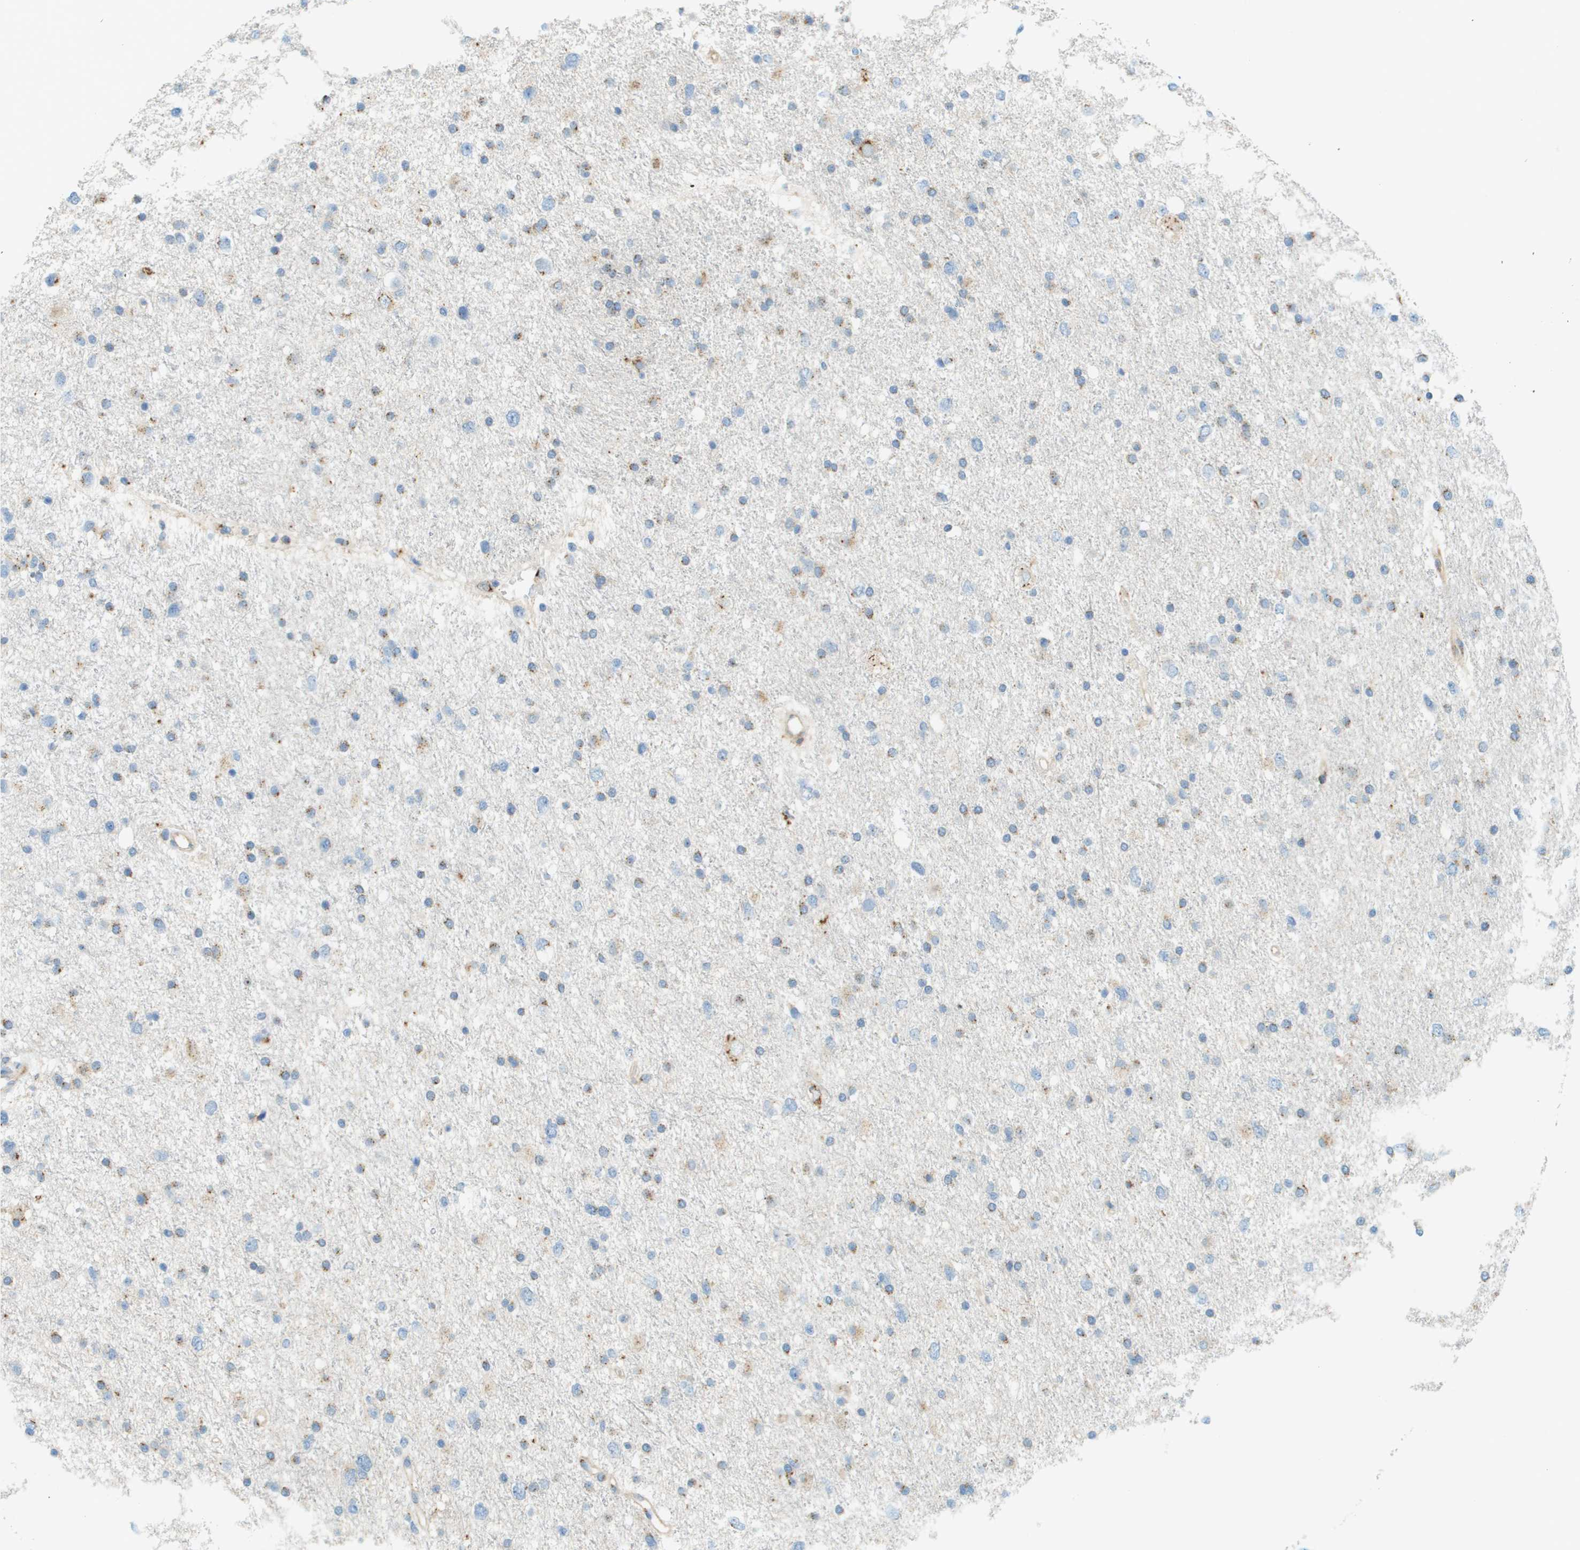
{"staining": {"intensity": "weak", "quantity": "25%-75%", "location": "cytoplasmic/membranous"}, "tissue": "glioma", "cell_type": "Tumor cells", "image_type": "cancer", "snomed": [{"axis": "morphology", "description": "Glioma, malignant, Low grade"}, {"axis": "topography", "description": "Brain"}], "caption": "Protein positivity by immunohistochemistry (IHC) exhibits weak cytoplasmic/membranous positivity in about 25%-75% of tumor cells in glioma. (DAB (3,3'-diaminobenzidine) = brown stain, brightfield microscopy at high magnification).", "gene": "ACBD3", "patient": {"sex": "female", "age": 37}}